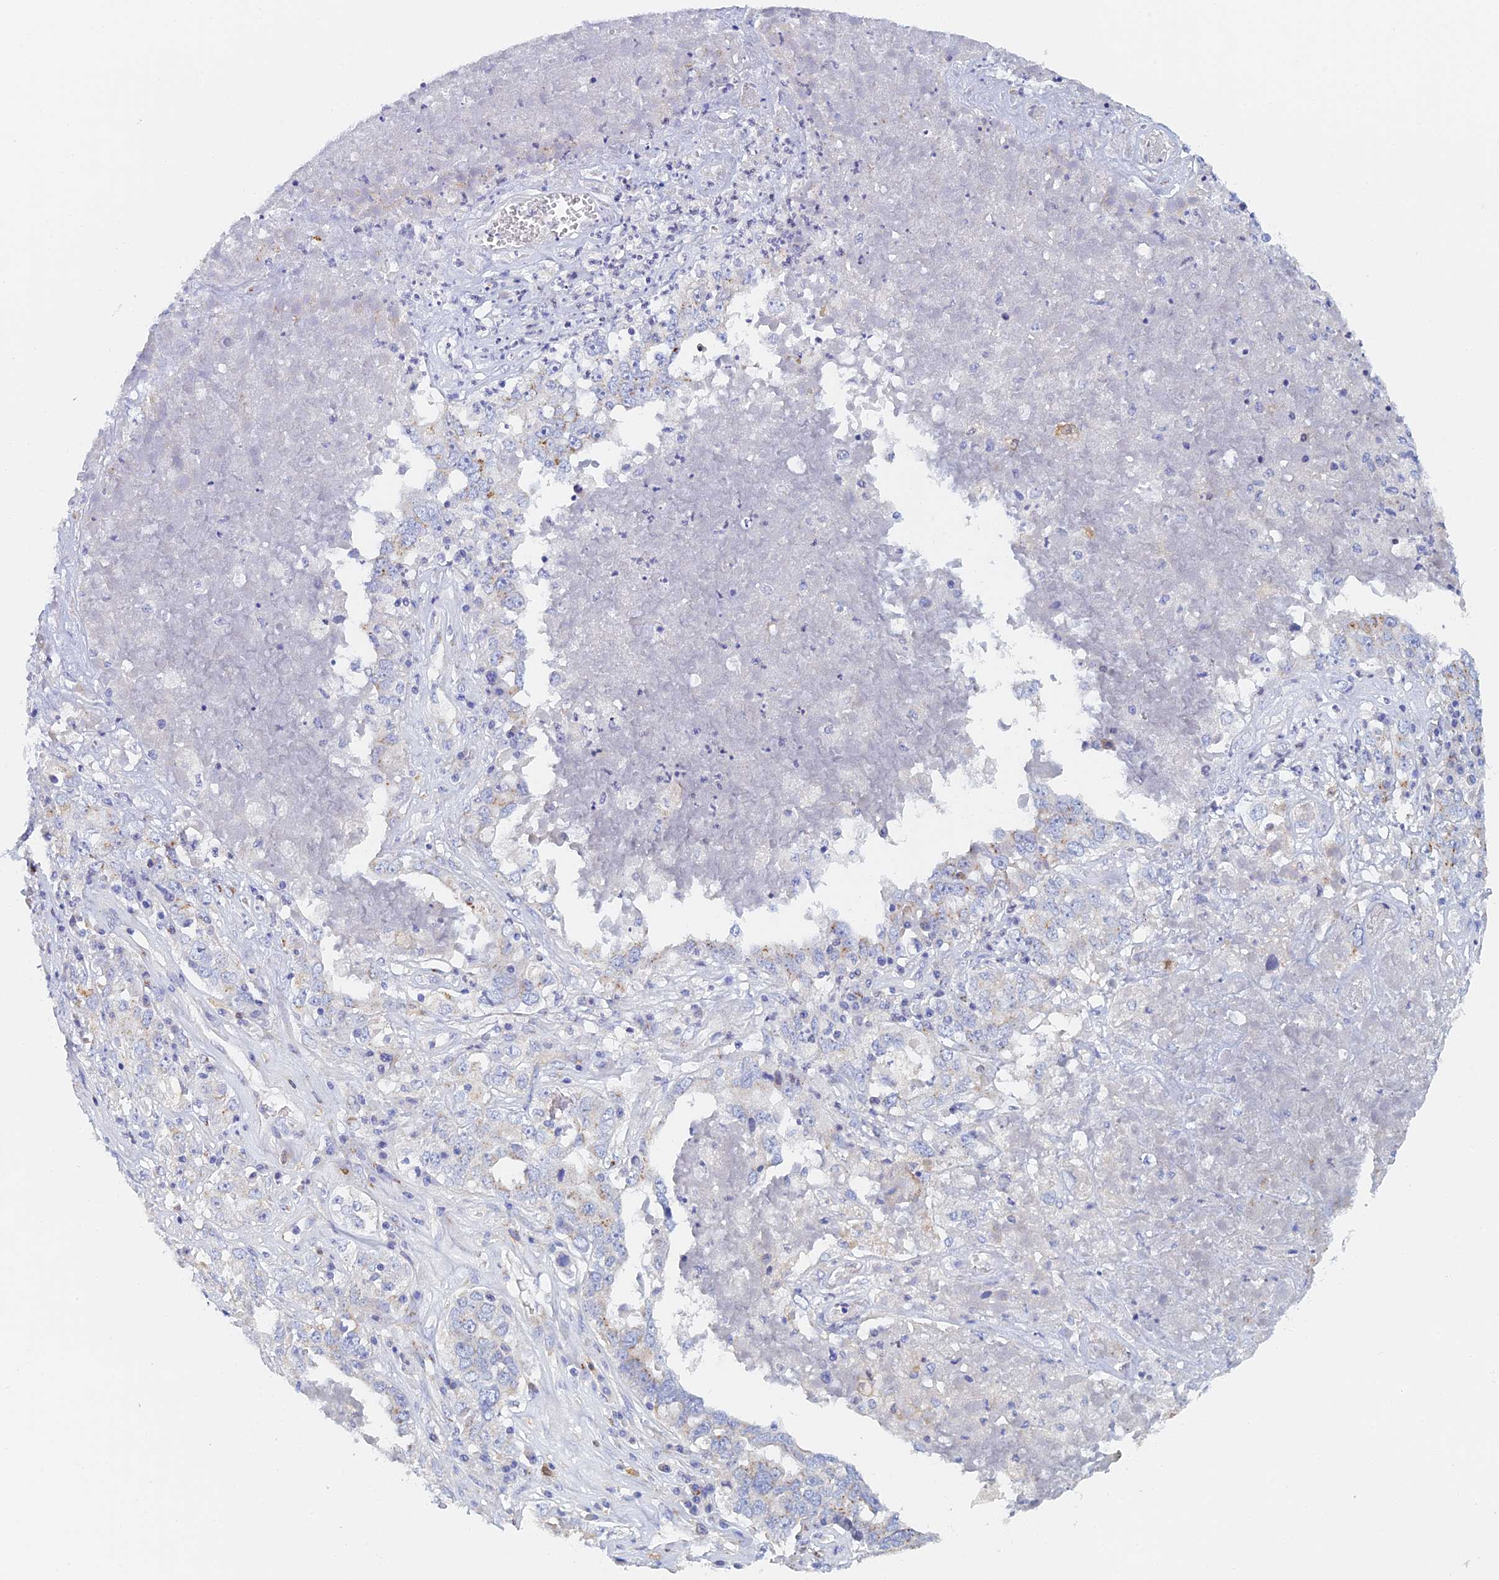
{"staining": {"intensity": "negative", "quantity": "none", "location": "none"}, "tissue": "ovarian cancer", "cell_type": "Tumor cells", "image_type": "cancer", "snomed": [{"axis": "morphology", "description": "Carcinoma, endometroid"}, {"axis": "topography", "description": "Ovary"}], "caption": "Photomicrograph shows no significant protein staining in tumor cells of endometroid carcinoma (ovarian).", "gene": "SLC24A3", "patient": {"sex": "female", "age": 62}}